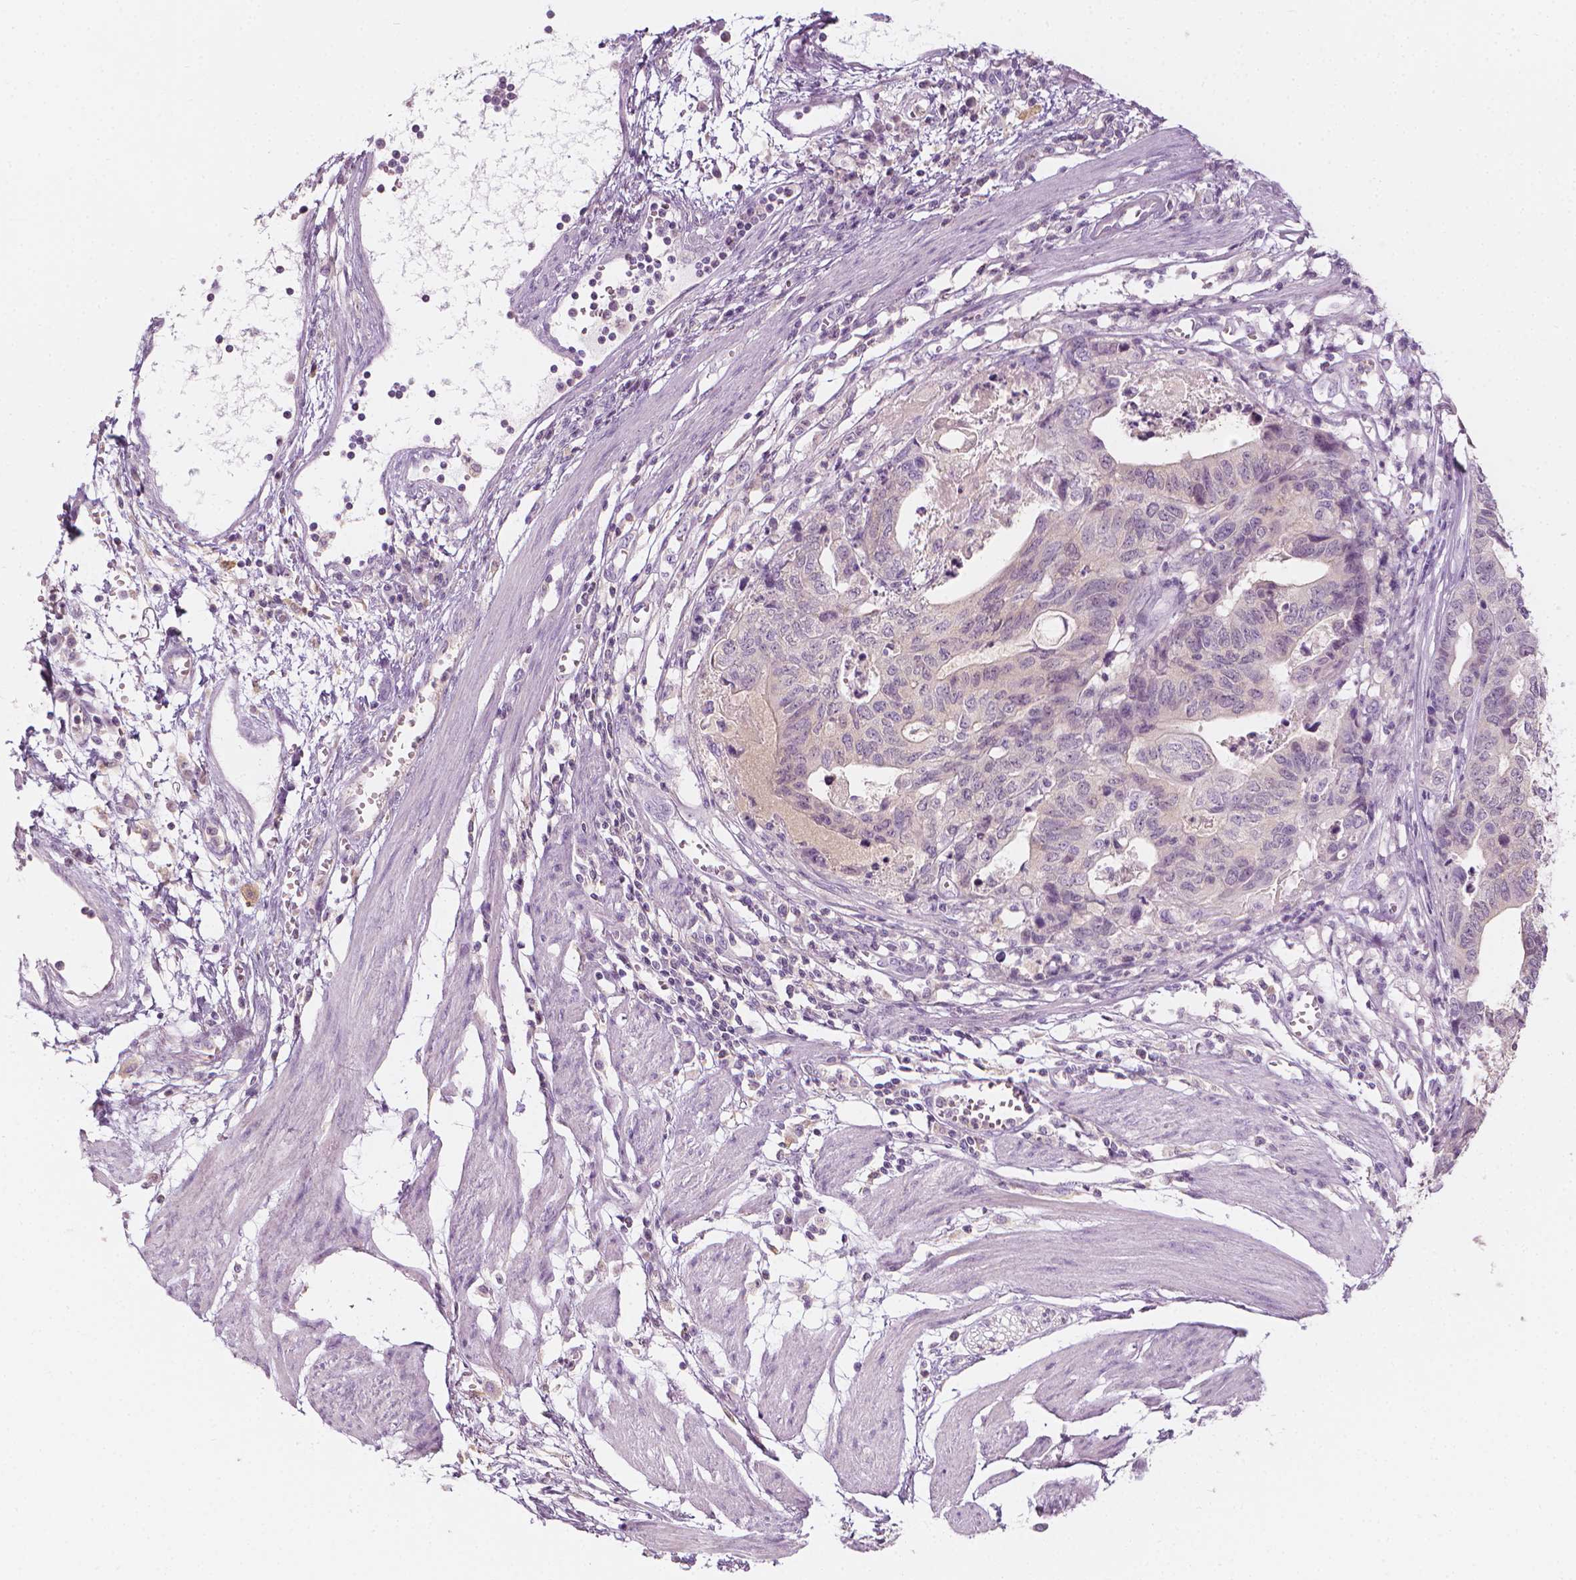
{"staining": {"intensity": "negative", "quantity": "none", "location": "none"}, "tissue": "stomach cancer", "cell_type": "Tumor cells", "image_type": "cancer", "snomed": [{"axis": "morphology", "description": "Adenocarcinoma, NOS"}, {"axis": "topography", "description": "Stomach, upper"}], "caption": "An image of human stomach cancer (adenocarcinoma) is negative for staining in tumor cells.", "gene": "SHMT1", "patient": {"sex": "female", "age": 67}}